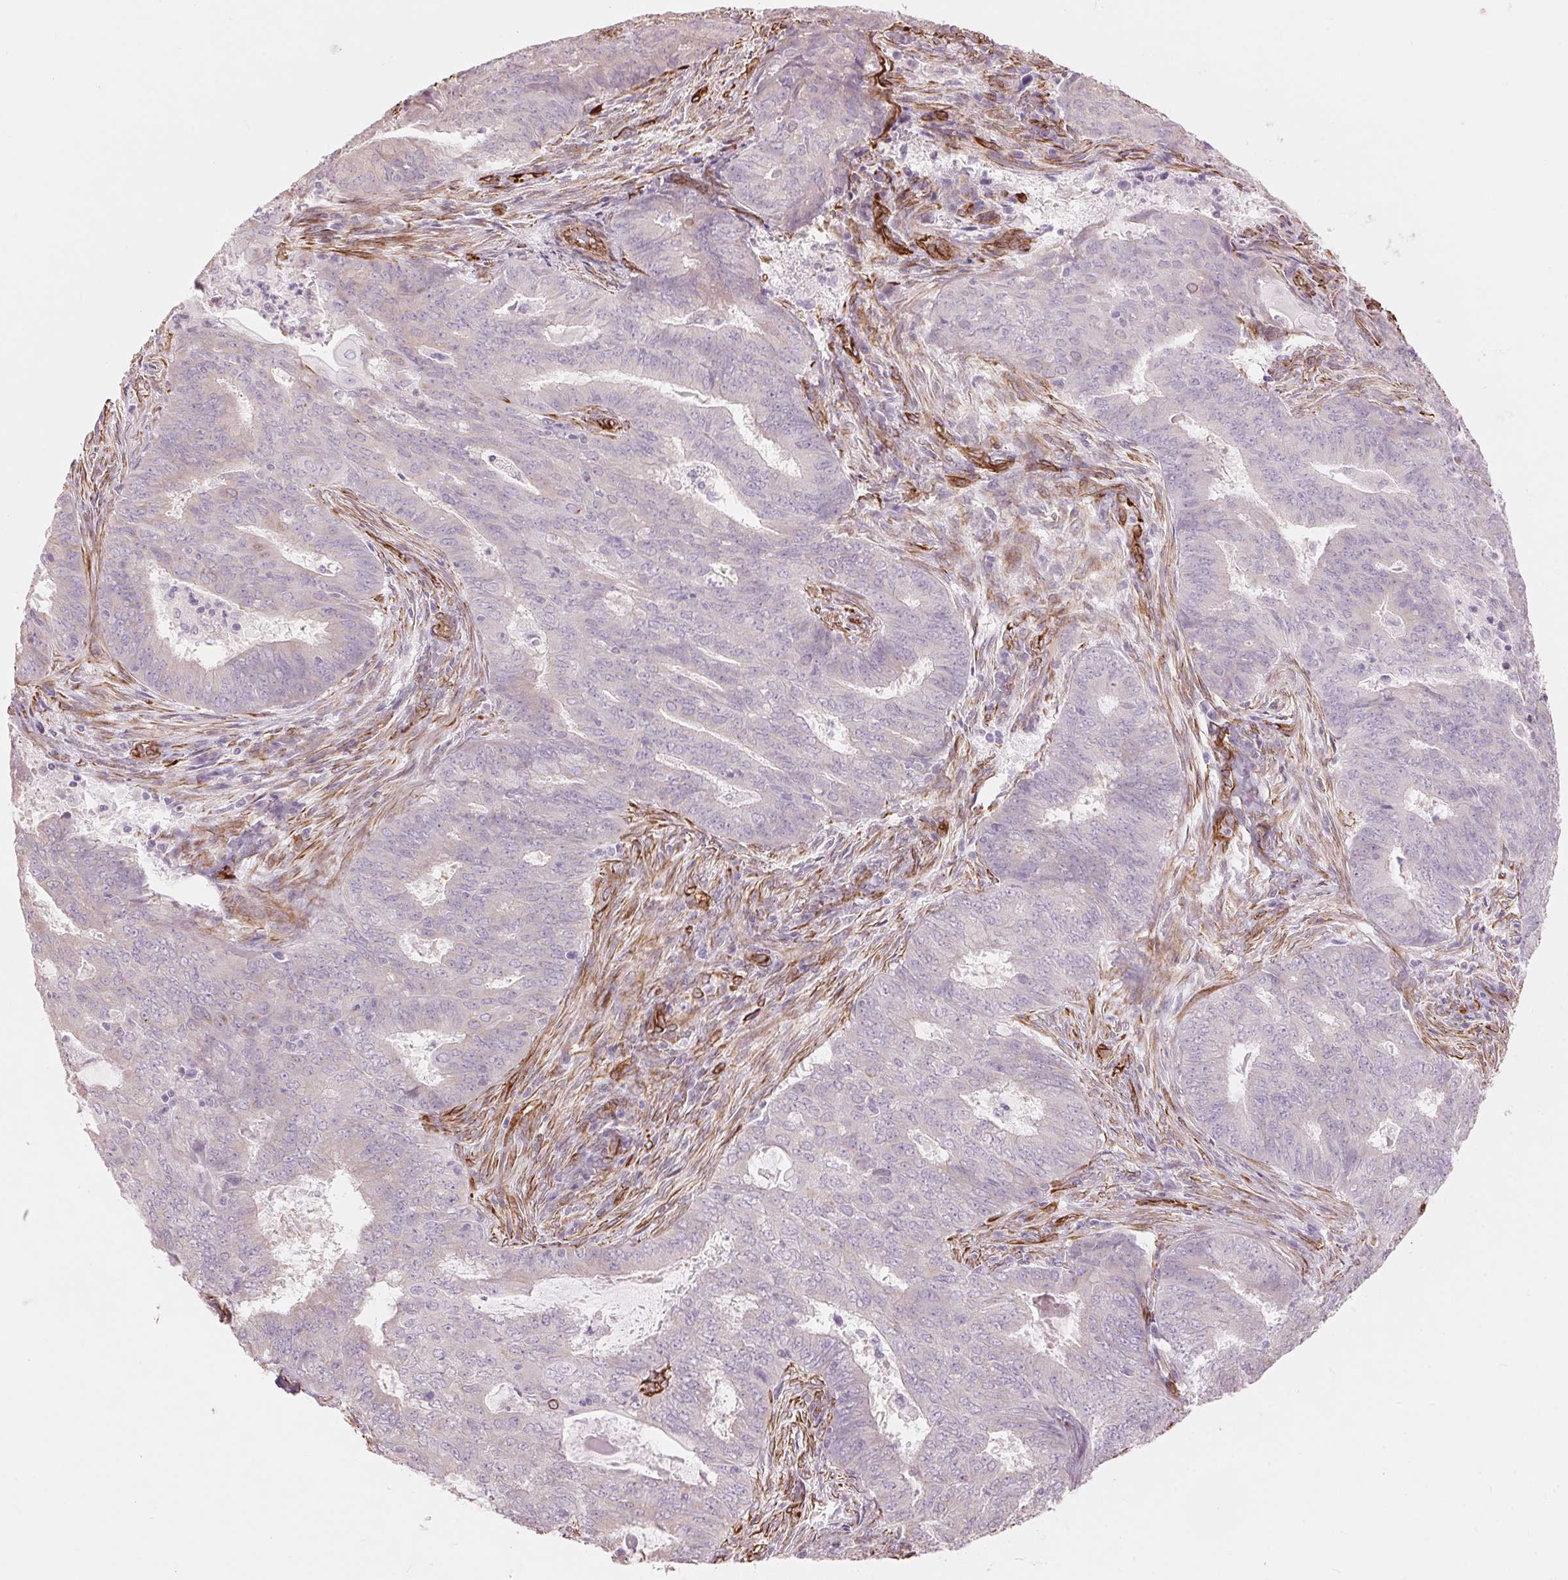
{"staining": {"intensity": "negative", "quantity": "none", "location": "none"}, "tissue": "endometrial cancer", "cell_type": "Tumor cells", "image_type": "cancer", "snomed": [{"axis": "morphology", "description": "Adenocarcinoma, NOS"}, {"axis": "topography", "description": "Endometrium"}], "caption": "Immunohistochemistry (IHC) histopathology image of human endometrial cancer (adenocarcinoma) stained for a protein (brown), which reveals no positivity in tumor cells. The staining was performed using DAB to visualize the protein expression in brown, while the nuclei were stained in blue with hematoxylin (Magnification: 20x).", "gene": "CLPS", "patient": {"sex": "female", "age": 62}}